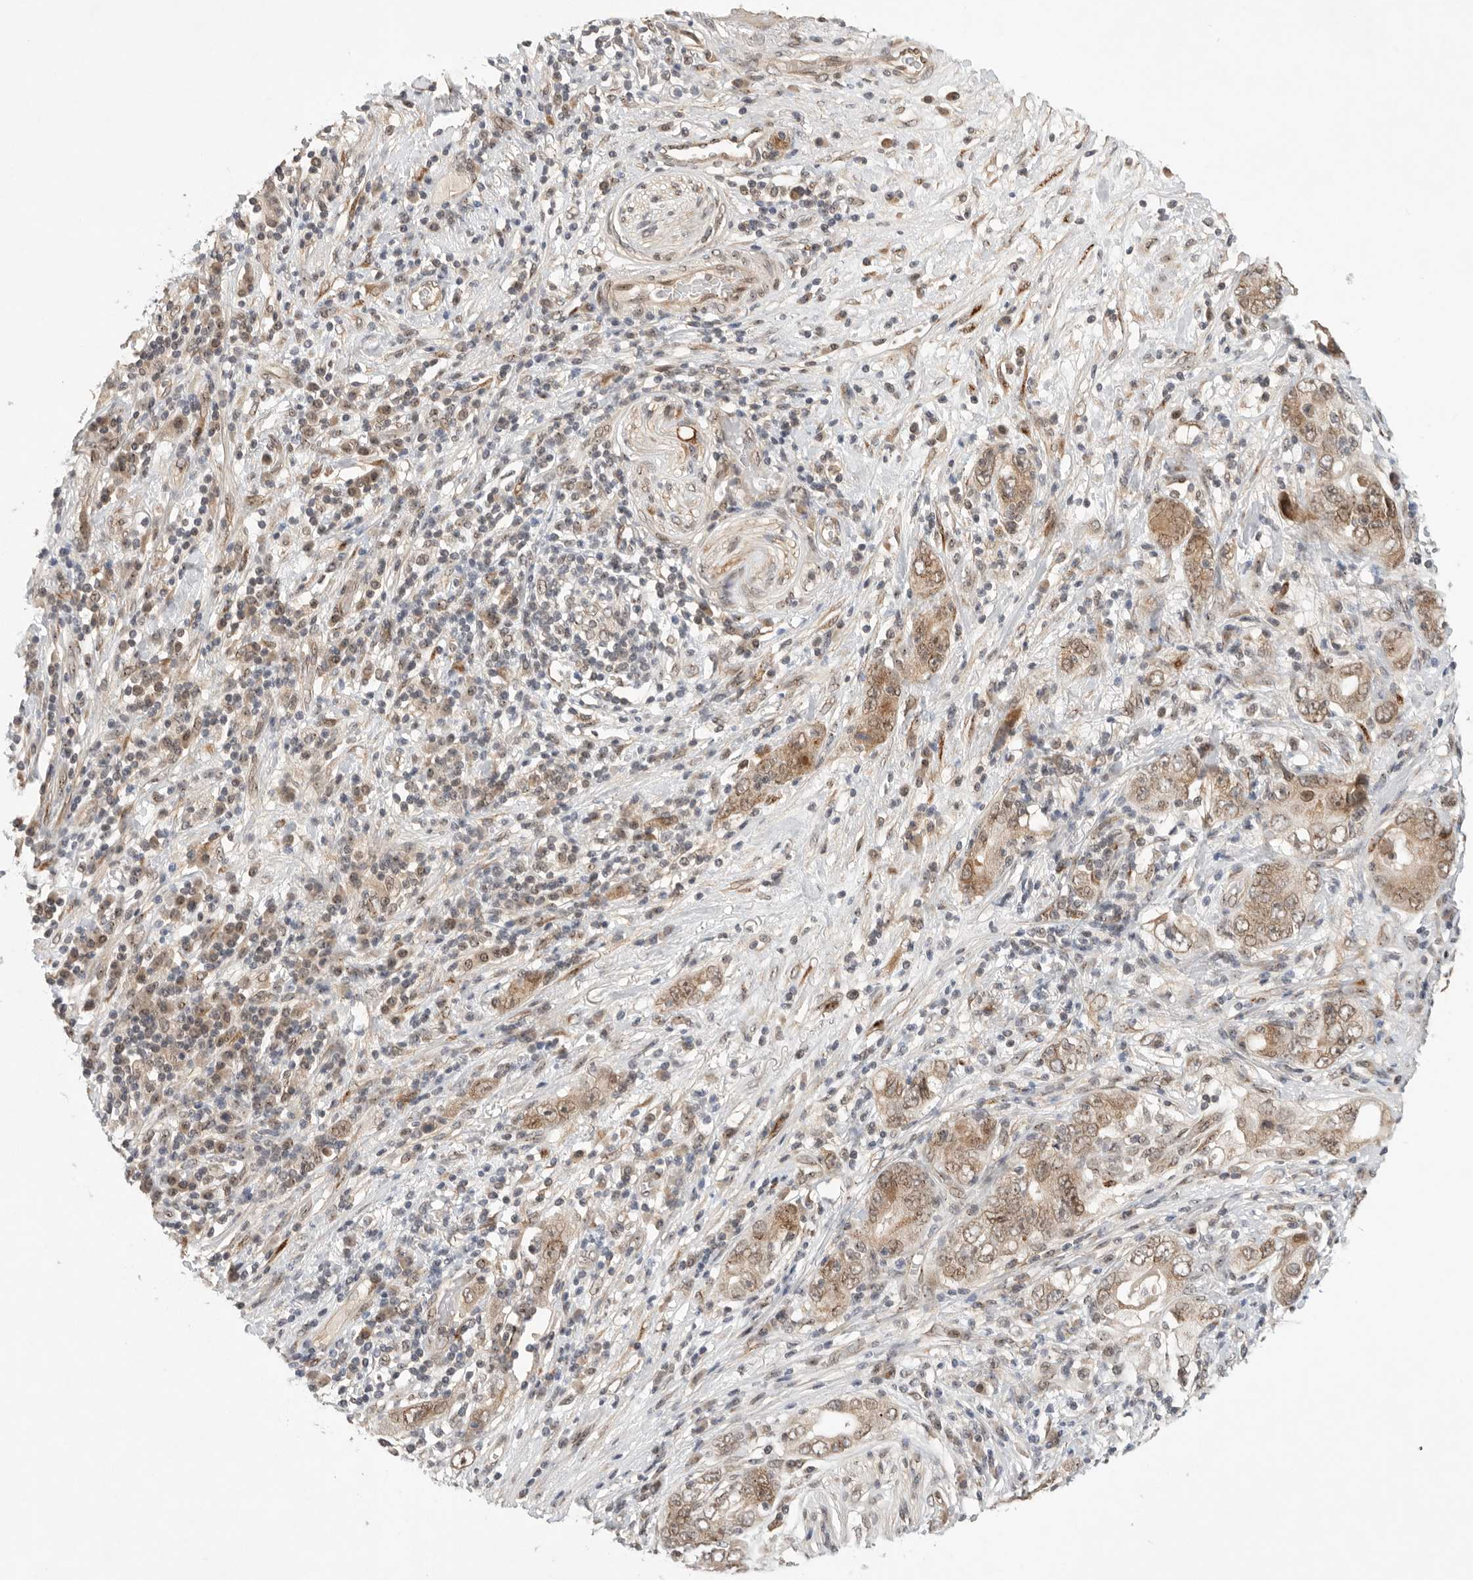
{"staining": {"intensity": "moderate", "quantity": ">75%", "location": "cytoplasmic/membranous"}, "tissue": "stomach cancer", "cell_type": "Tumor cells", "image_type": "cancer", "snomed": [{"axis": "morphology", "description": "Adenocarcinoma, NOS"}, {"axis": "topography", "description": "Stomach, lower"}], "caption": "Adenocarcinoma (stomach) was stained to show a protein in brown. There is medium levels of moderate cytoplasmic/membranous staining in approximately >75% of tumor cells.", "gene": "LEMD3", "patient": {"sex": "female", "age": 93}}